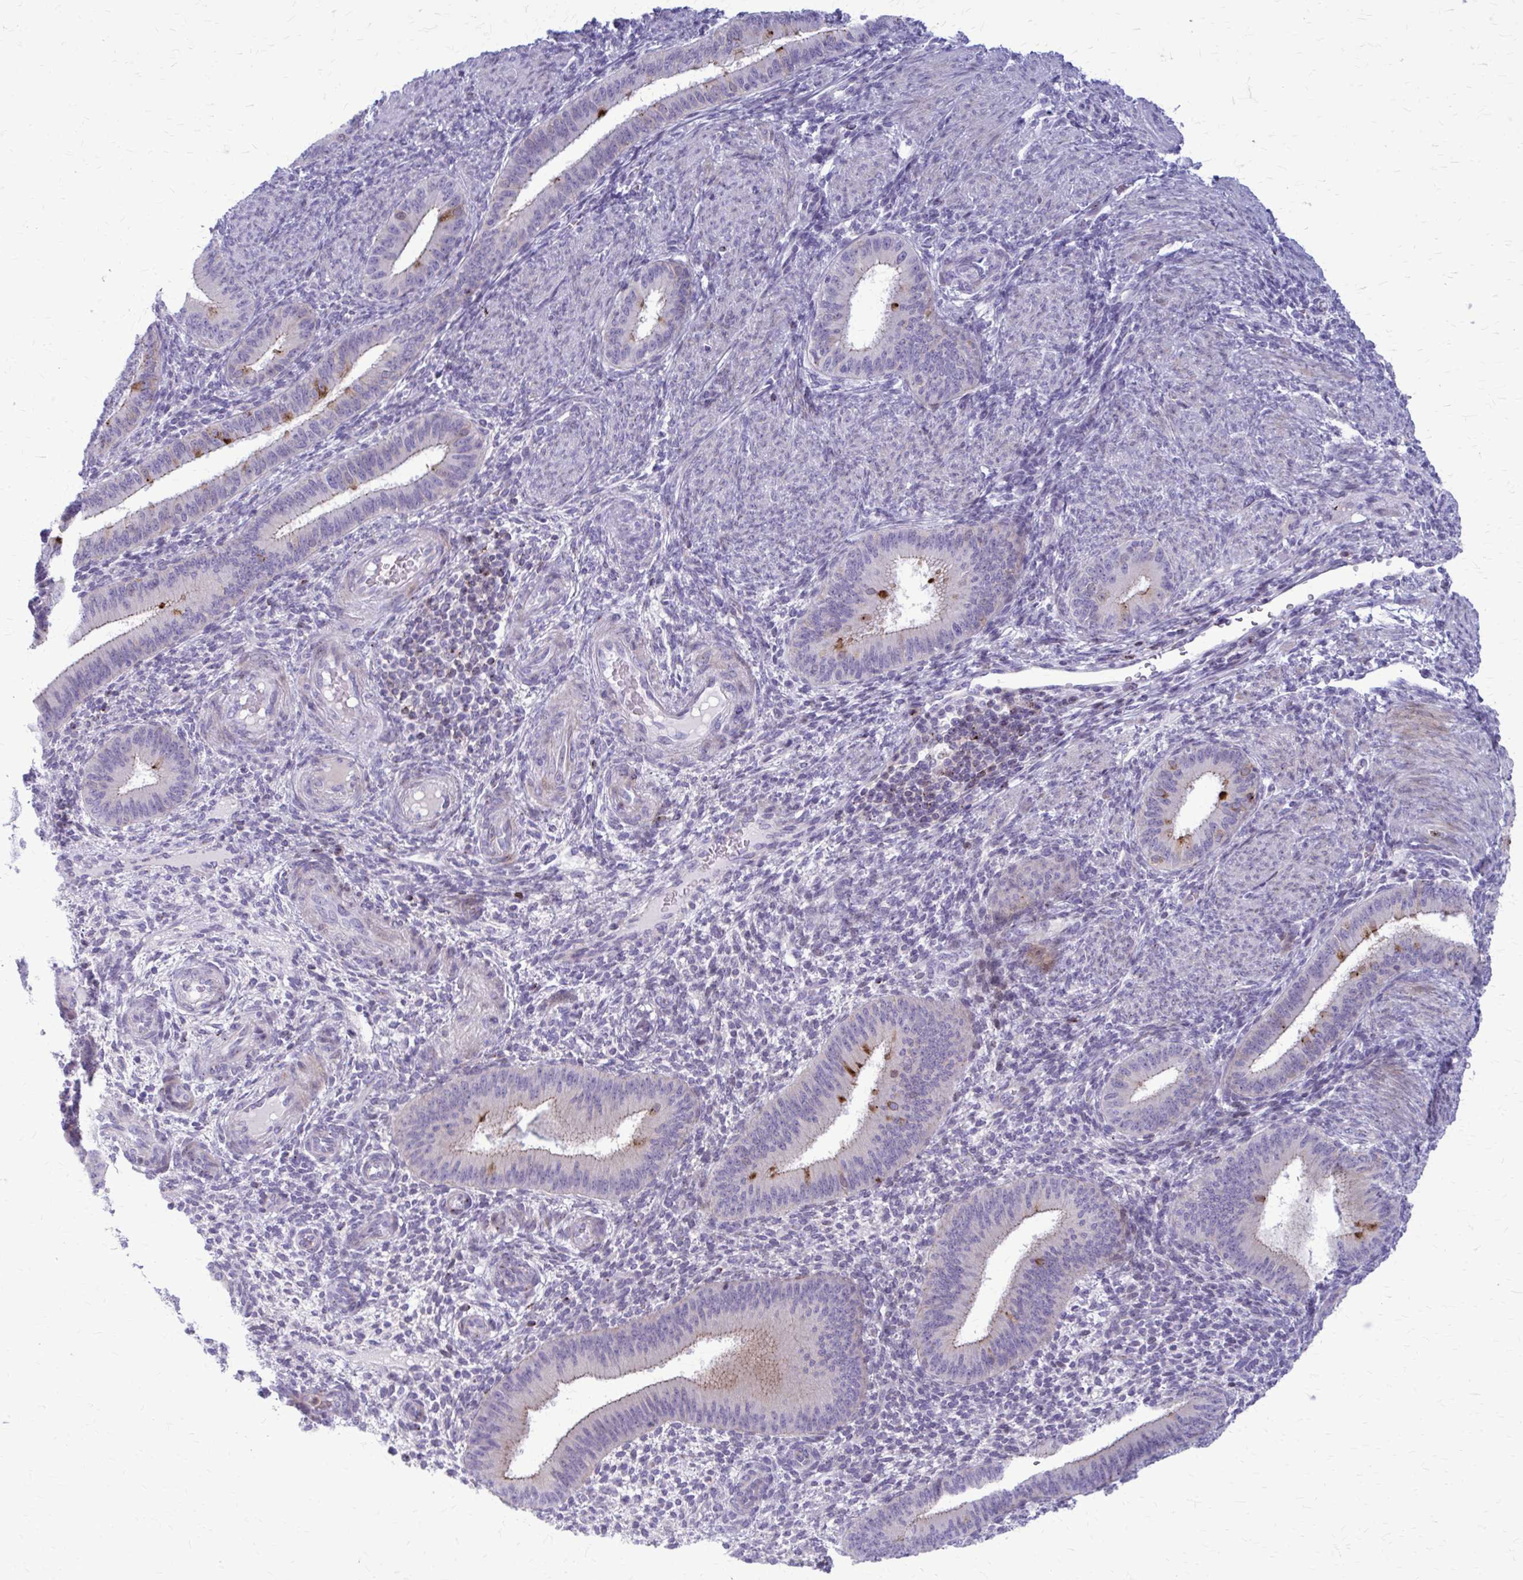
{"staining": {"intensity": "moderate", "quantity": "<25%", "location": "cytoplasmic/membranous"}, "tissue": "endometrium", "cell_type": "Cells in endometrial stroma", "image_type": "normal", "snomed": [{"axis": "morphology", "description": "Normal tissue, NOS"}, {"axis": "topography", "description": "Endometrium"}], "caption": "Immunohistochemical staining of benign endometrium reveals low levels of moderate cytoplasmic/membranous expression in approximately <25% of cells in endometrial stroma.", "gene": "PEDS1", "patient": {"sex": "female", "age": 39}}